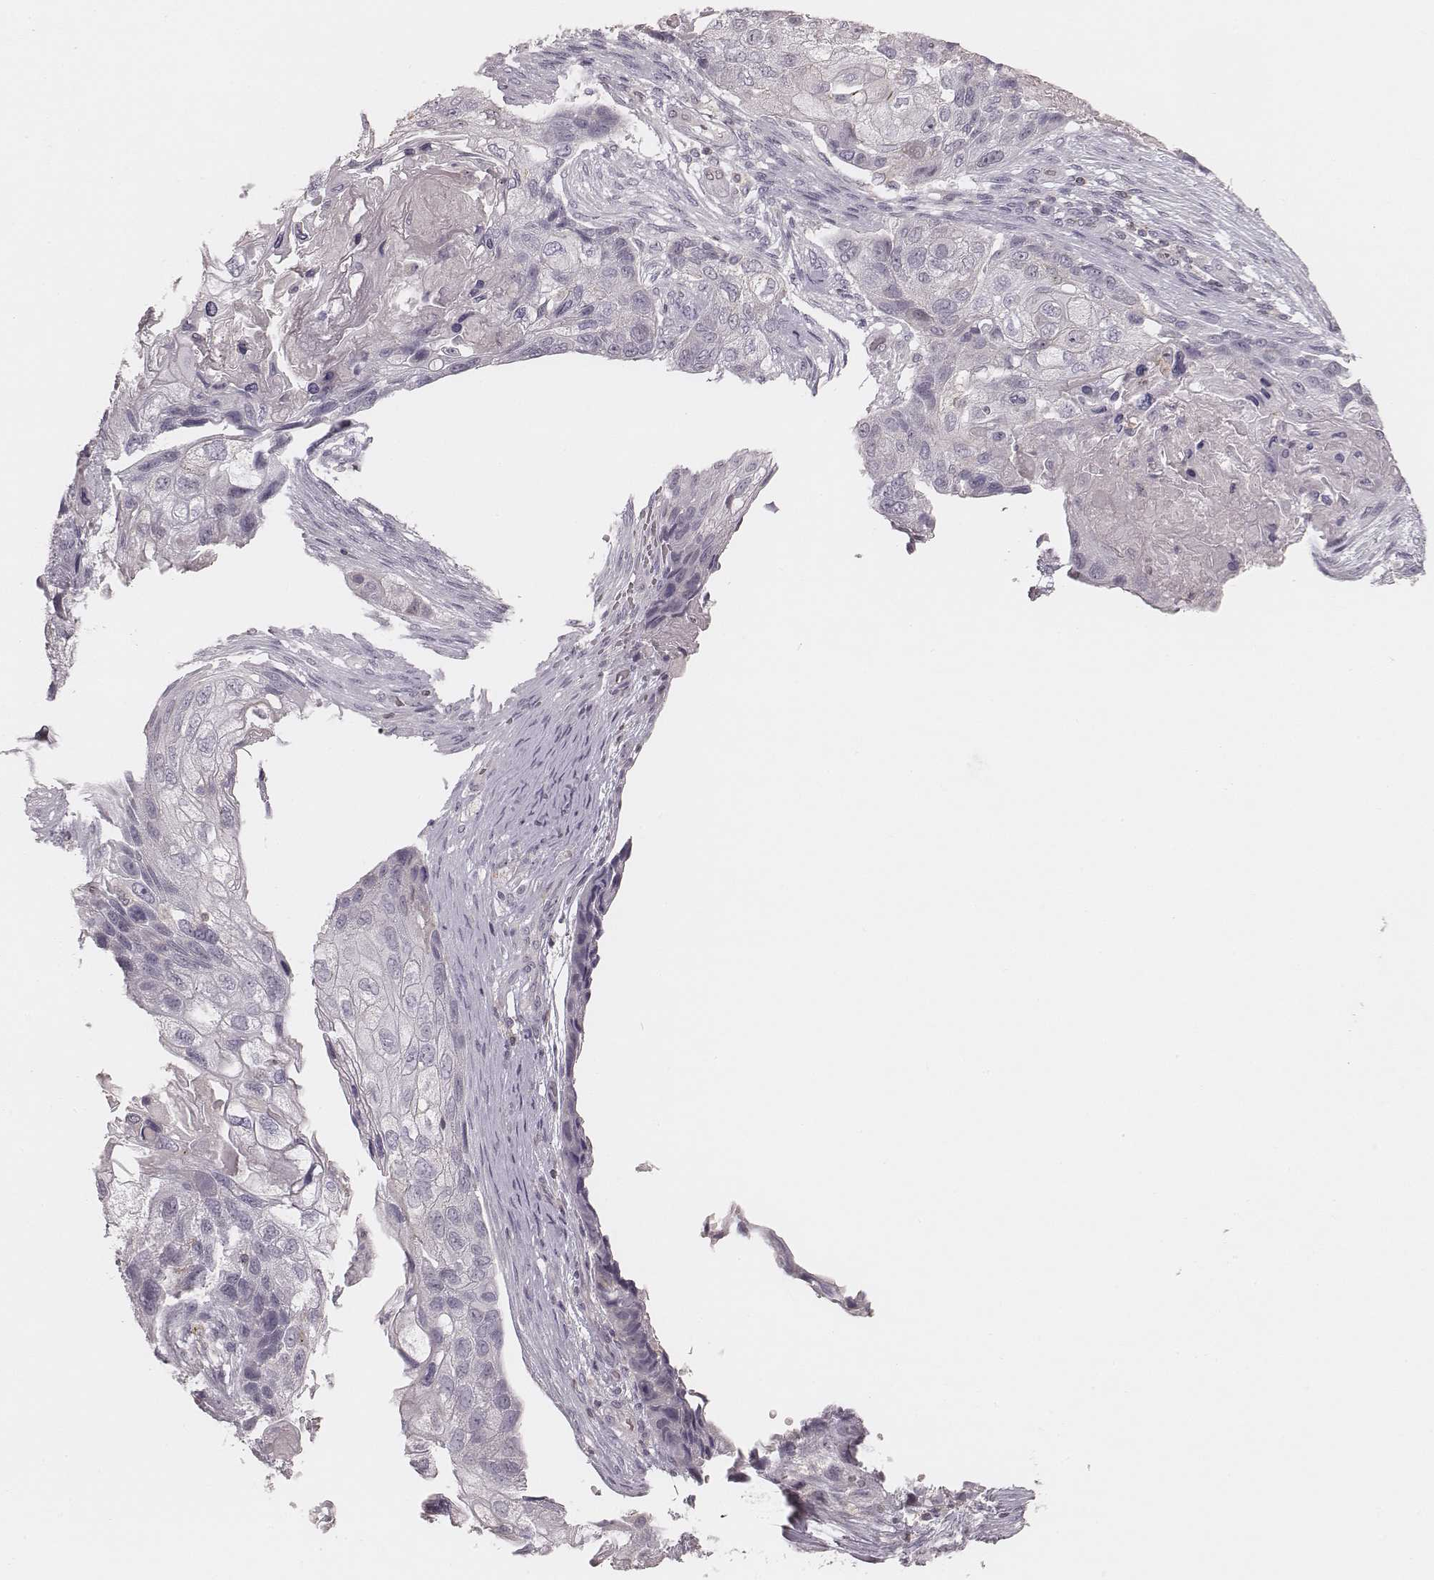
{"staining": {"intensity": "negative", "quantity": "none", "location": "none"}, "tissue": "lung cancer", "cell_type": "Tumor cells", "image_type": "cancer", "snomed": [{"axis": "morphology", "description": "Squamous cell carcinoma, NOS"}, {"axis": "topography", "description": "Lung"}], "caption": "There is no significant expression in tumor cells of squamous cell carcinoma (lung).", "gene": "MSX1", "patient": {"sex": "male", "age": 69}}